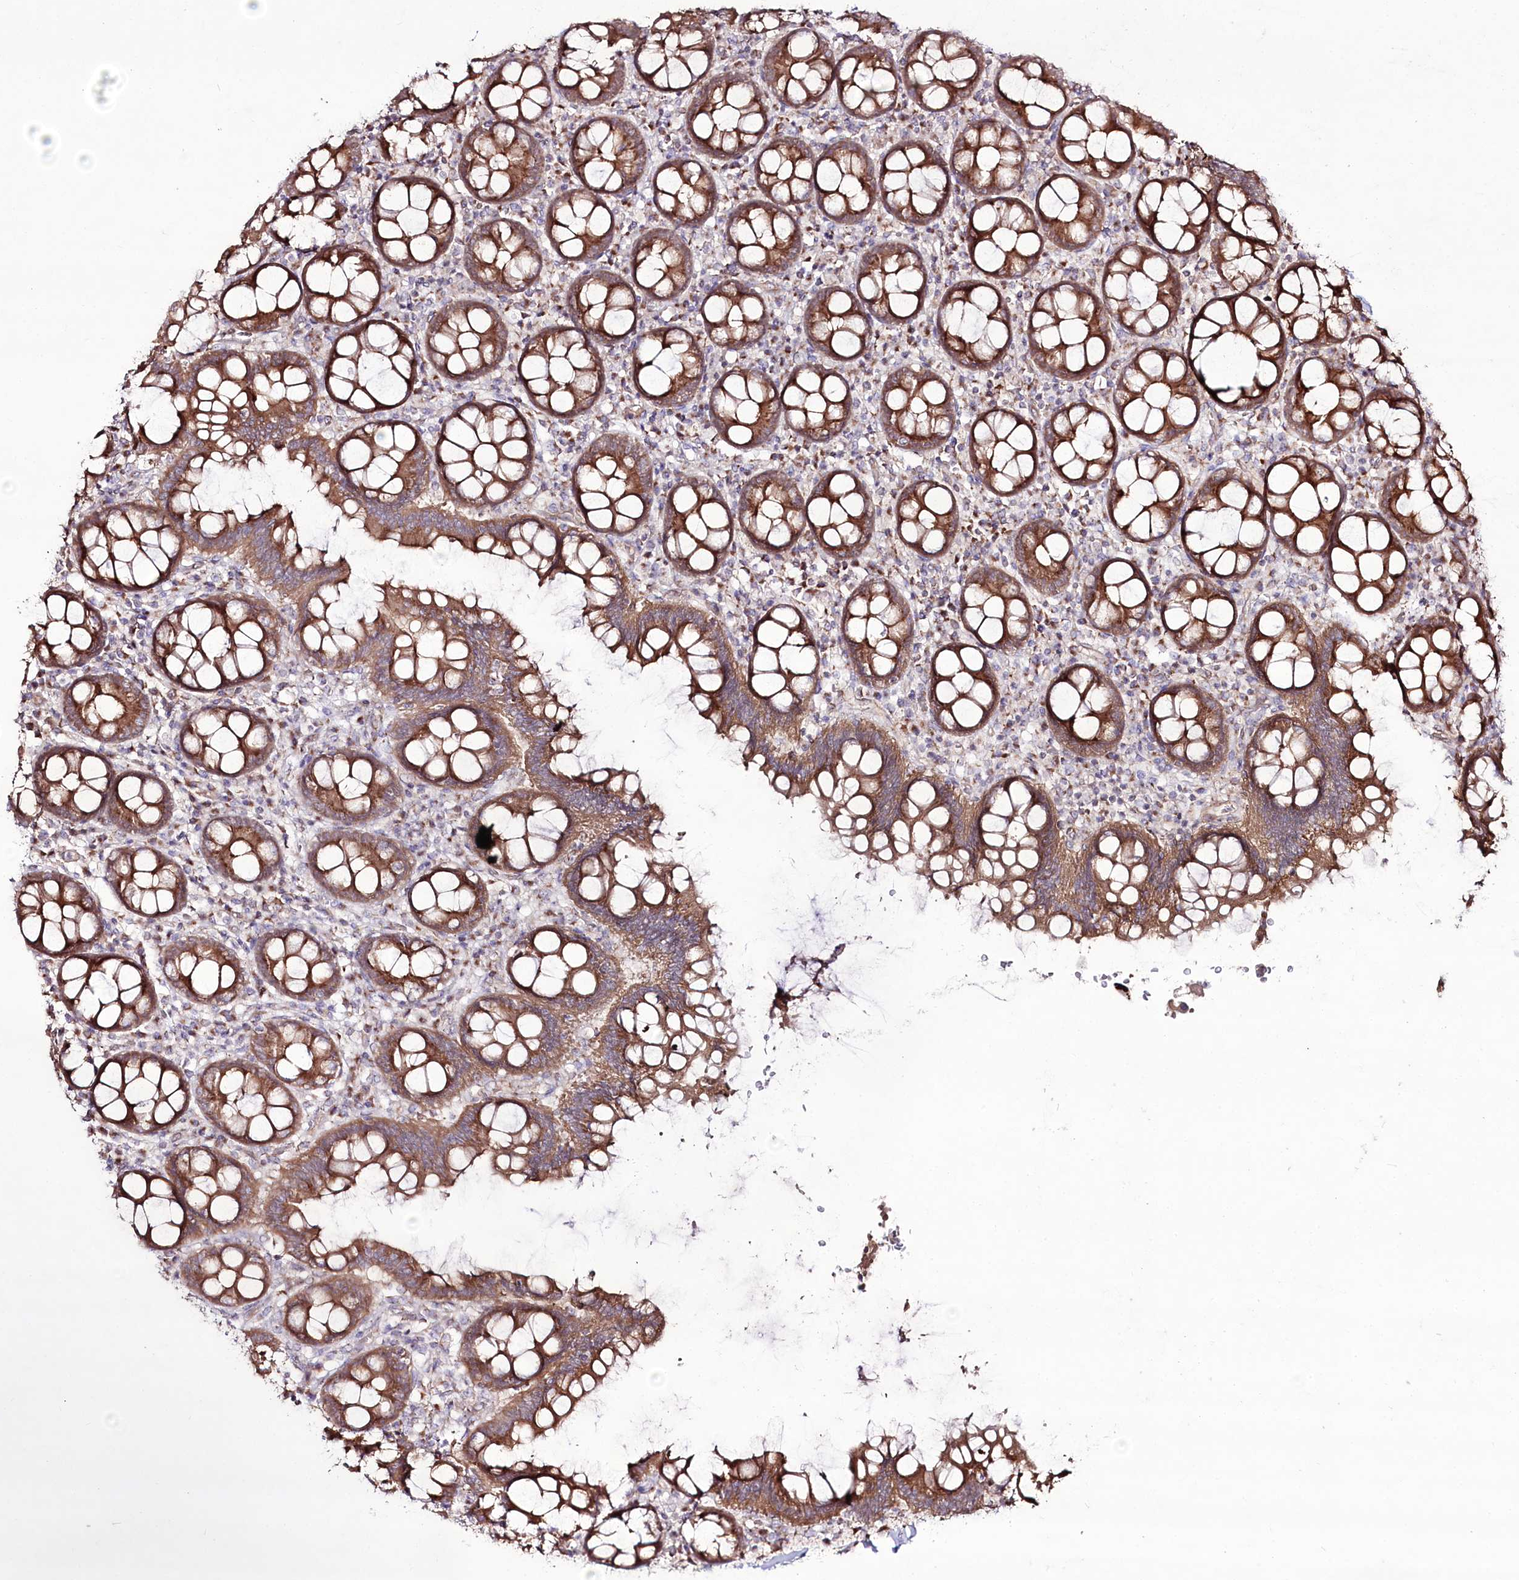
{"staining": {"intensity": "moderate", "quantity": ">75%", "location": "cytoplasmic/membranous"}, "tissue": "colon", "cell_type": "Endothelial cells", "image_type": "normal", "snomed": [{"axis": "morphology", "description": "Normal tissue, NOS"}, {"axis": "topography", "description": "Colon"}], "caption": "Colon stained with IHC shows moderate cytoplasmic/membranous expression in approximately >75% of endothelial cells. Immunohistochemistry (ihc) stains the protein in brown and the nuclei are stained blue.", "gene": "REXO2", "patient": {"sex": "female", "age": 79}}